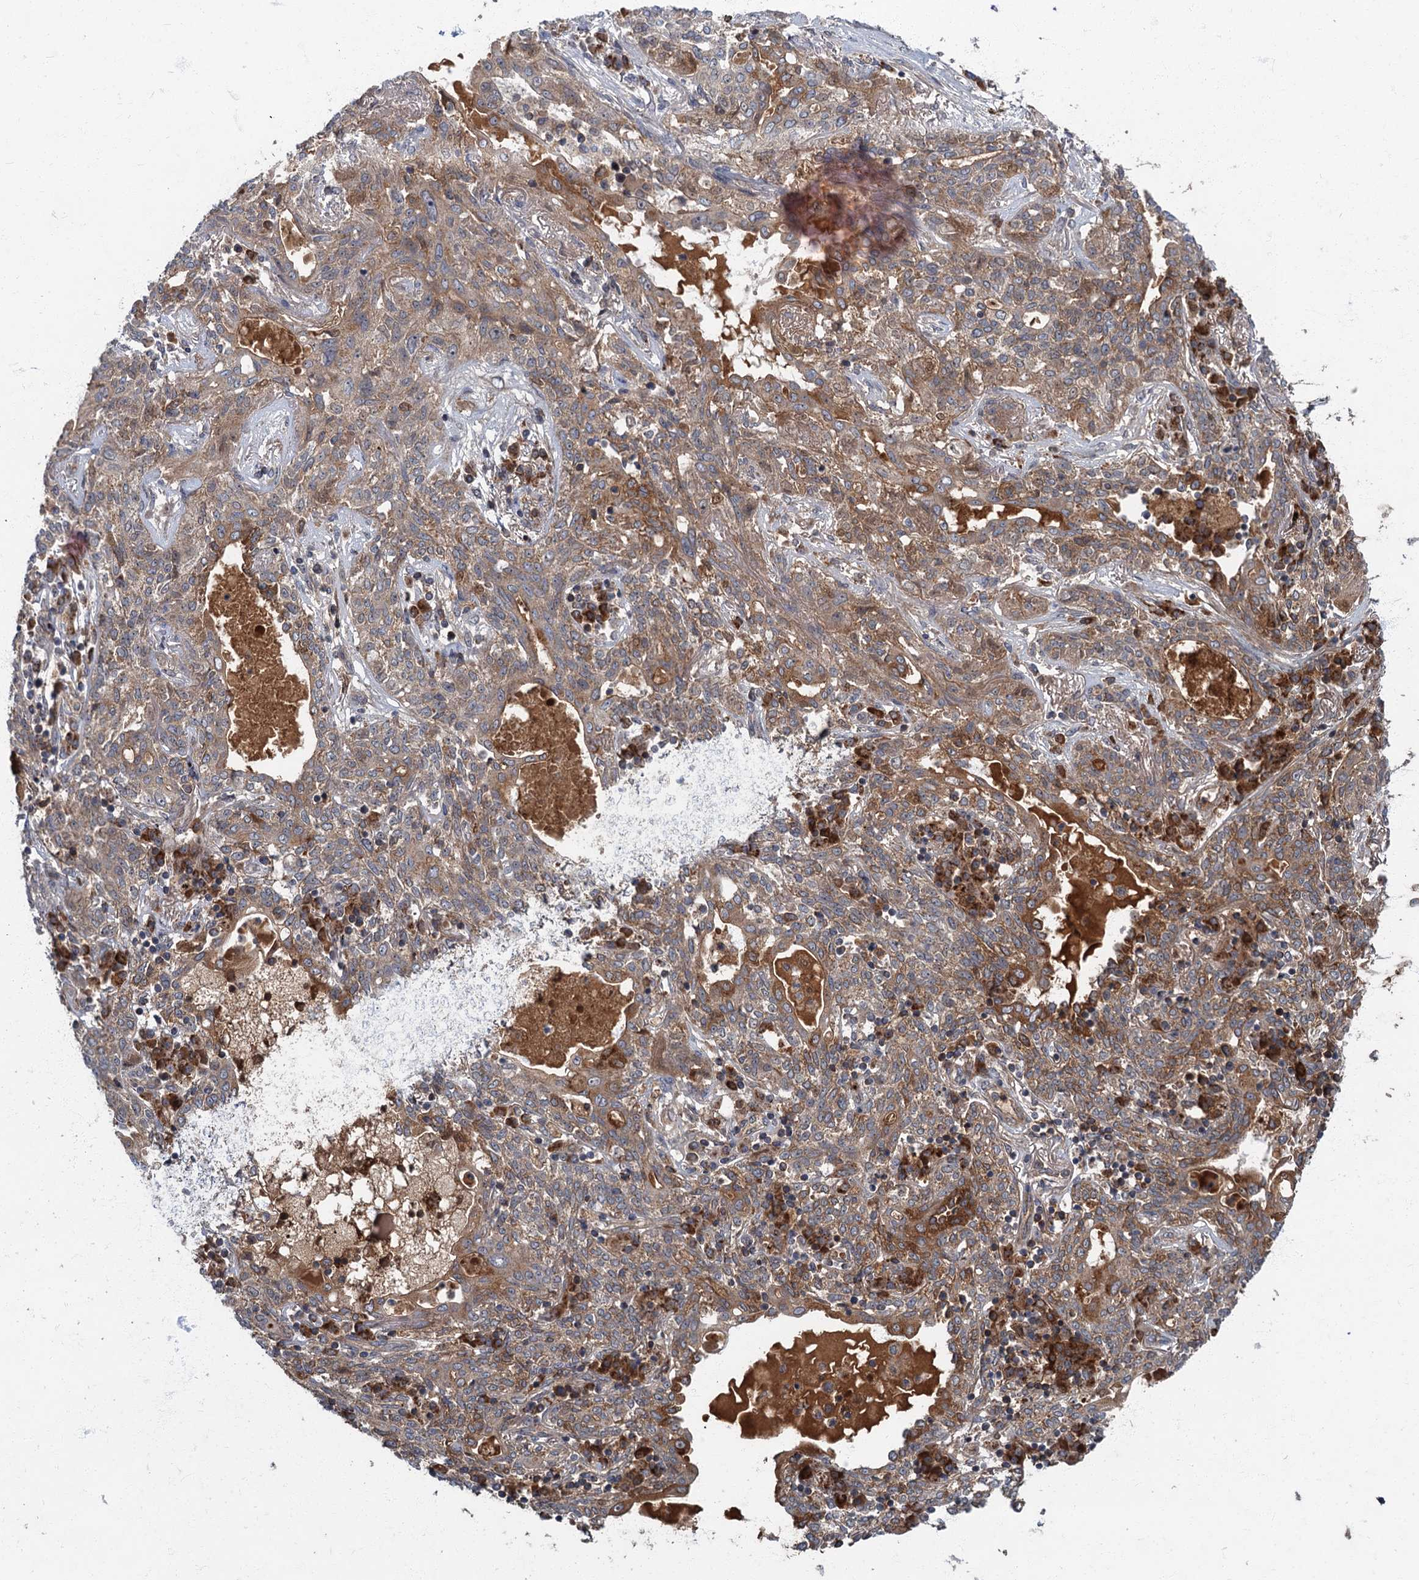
{"staining": {"intensity": "moderate", "quantity": ">75%", "location": "cytoplasmic/membranous"}, "tissue": "lung cancer", "cell_type": "Tumor cells", "image_type": "cancer", "snomed": [{"axis": "morphology", "description": "Squamous cell carcinoma, NOS"}, {"axis": "topography", "description": "Lung"}], "caption": "Immunohistochemistry (IHC) (DAB (3,3'-diaminobenzidine)) staining of lung squamous cell carcinoma reveals moderate cytoplasmic/membranous protein staining in about >75% of tumor cells.", "gene": "SLC11A2", "patient": {"sex": "female", "age": 70}}